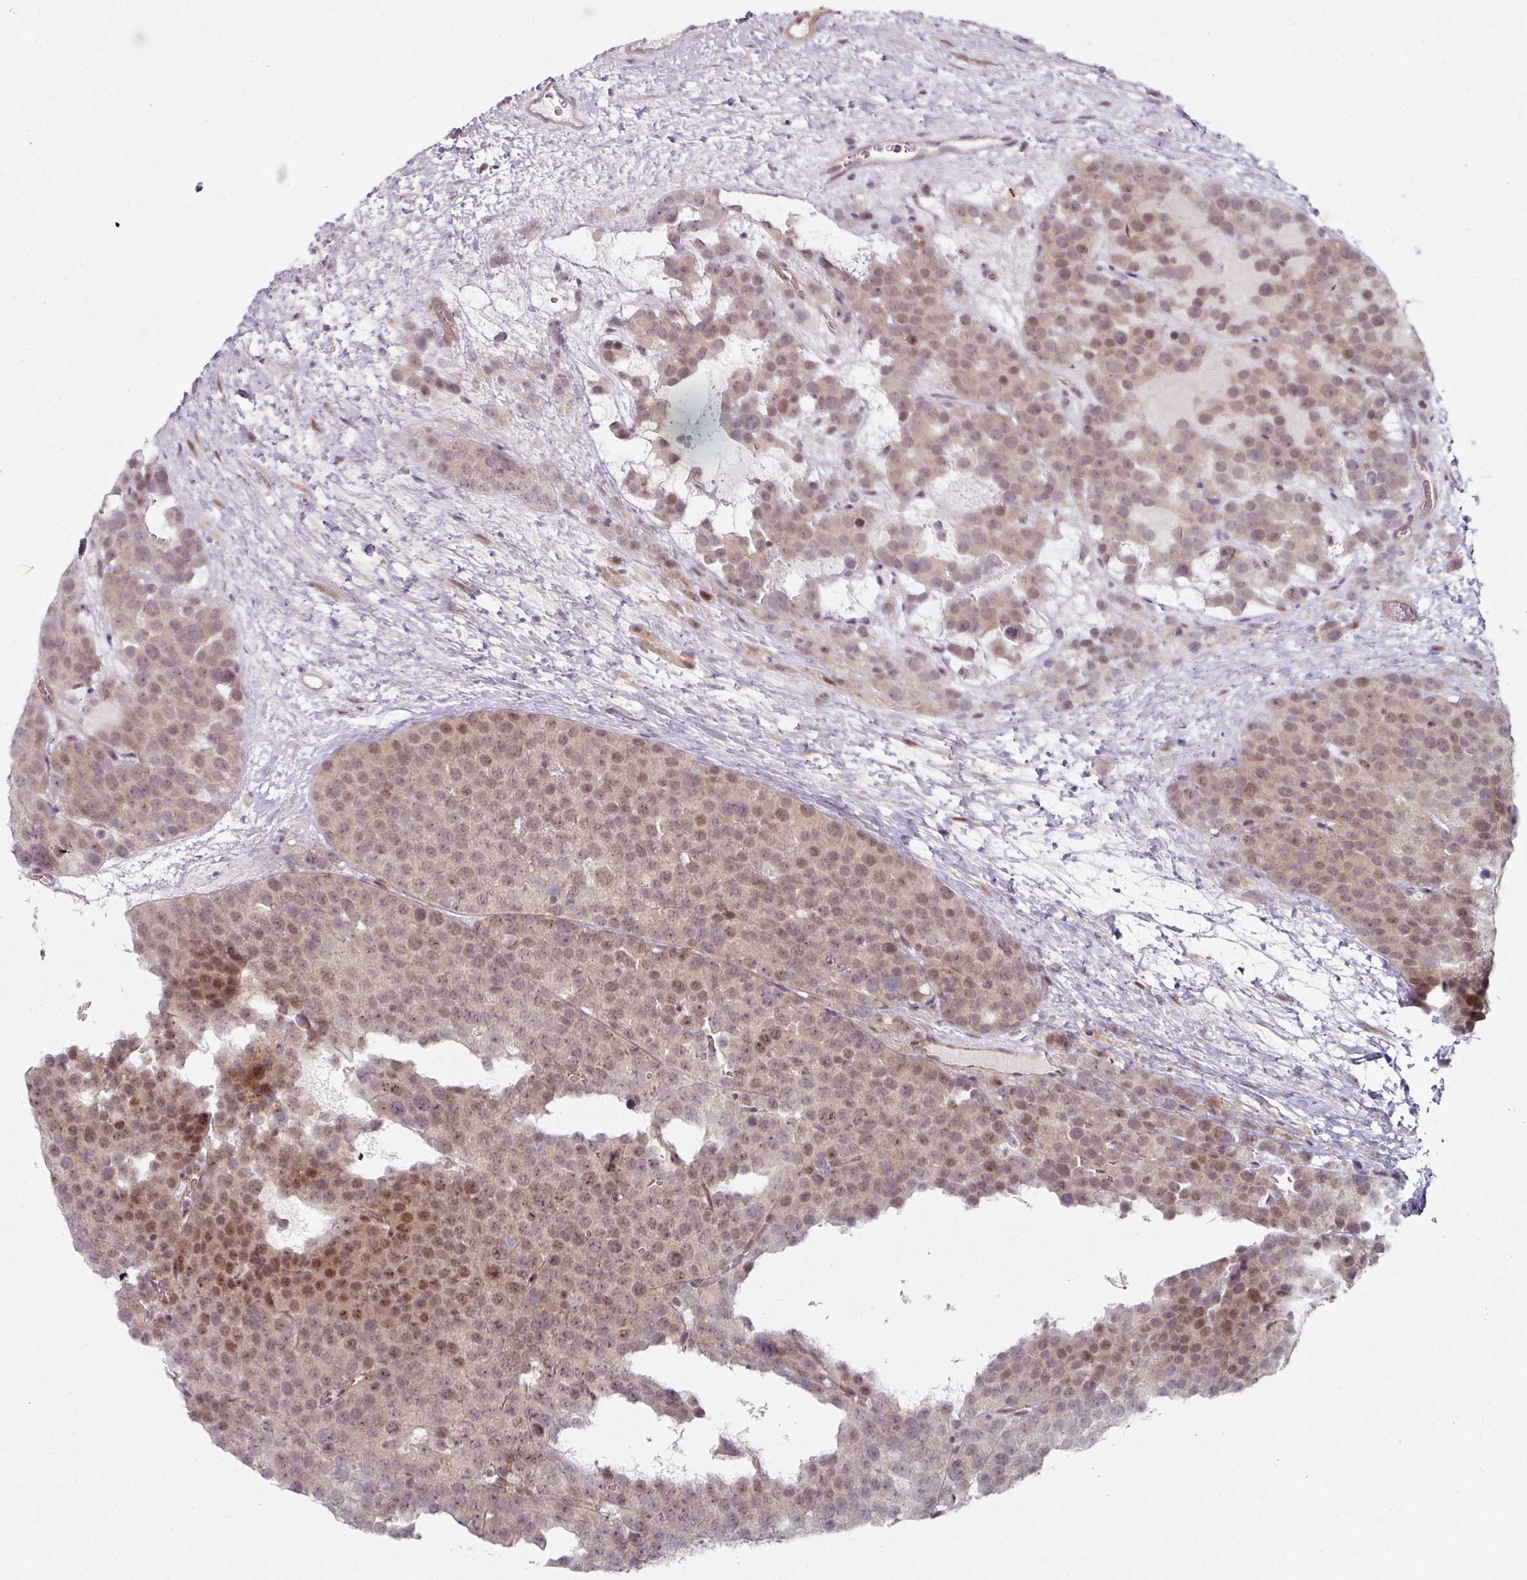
{"staining": {"intensity": "moderate", "quantity": ">75%", "location": "nuclear"}, "tissue": "testis cancer", "cell_type": "Tumor cells", "image_type": "cancer", "snomed": [{"axis": "morphology", "description": "Seminoma, NOS"}, {"axis": "topography", "description": "Testis"}], "caption": "The immunohistochemical stain labels moderate nuclear positivity in tumor cells of testis cancer tissue.", "gene": "TMCC1", "patient": {"sex": "male", "age": 71}}